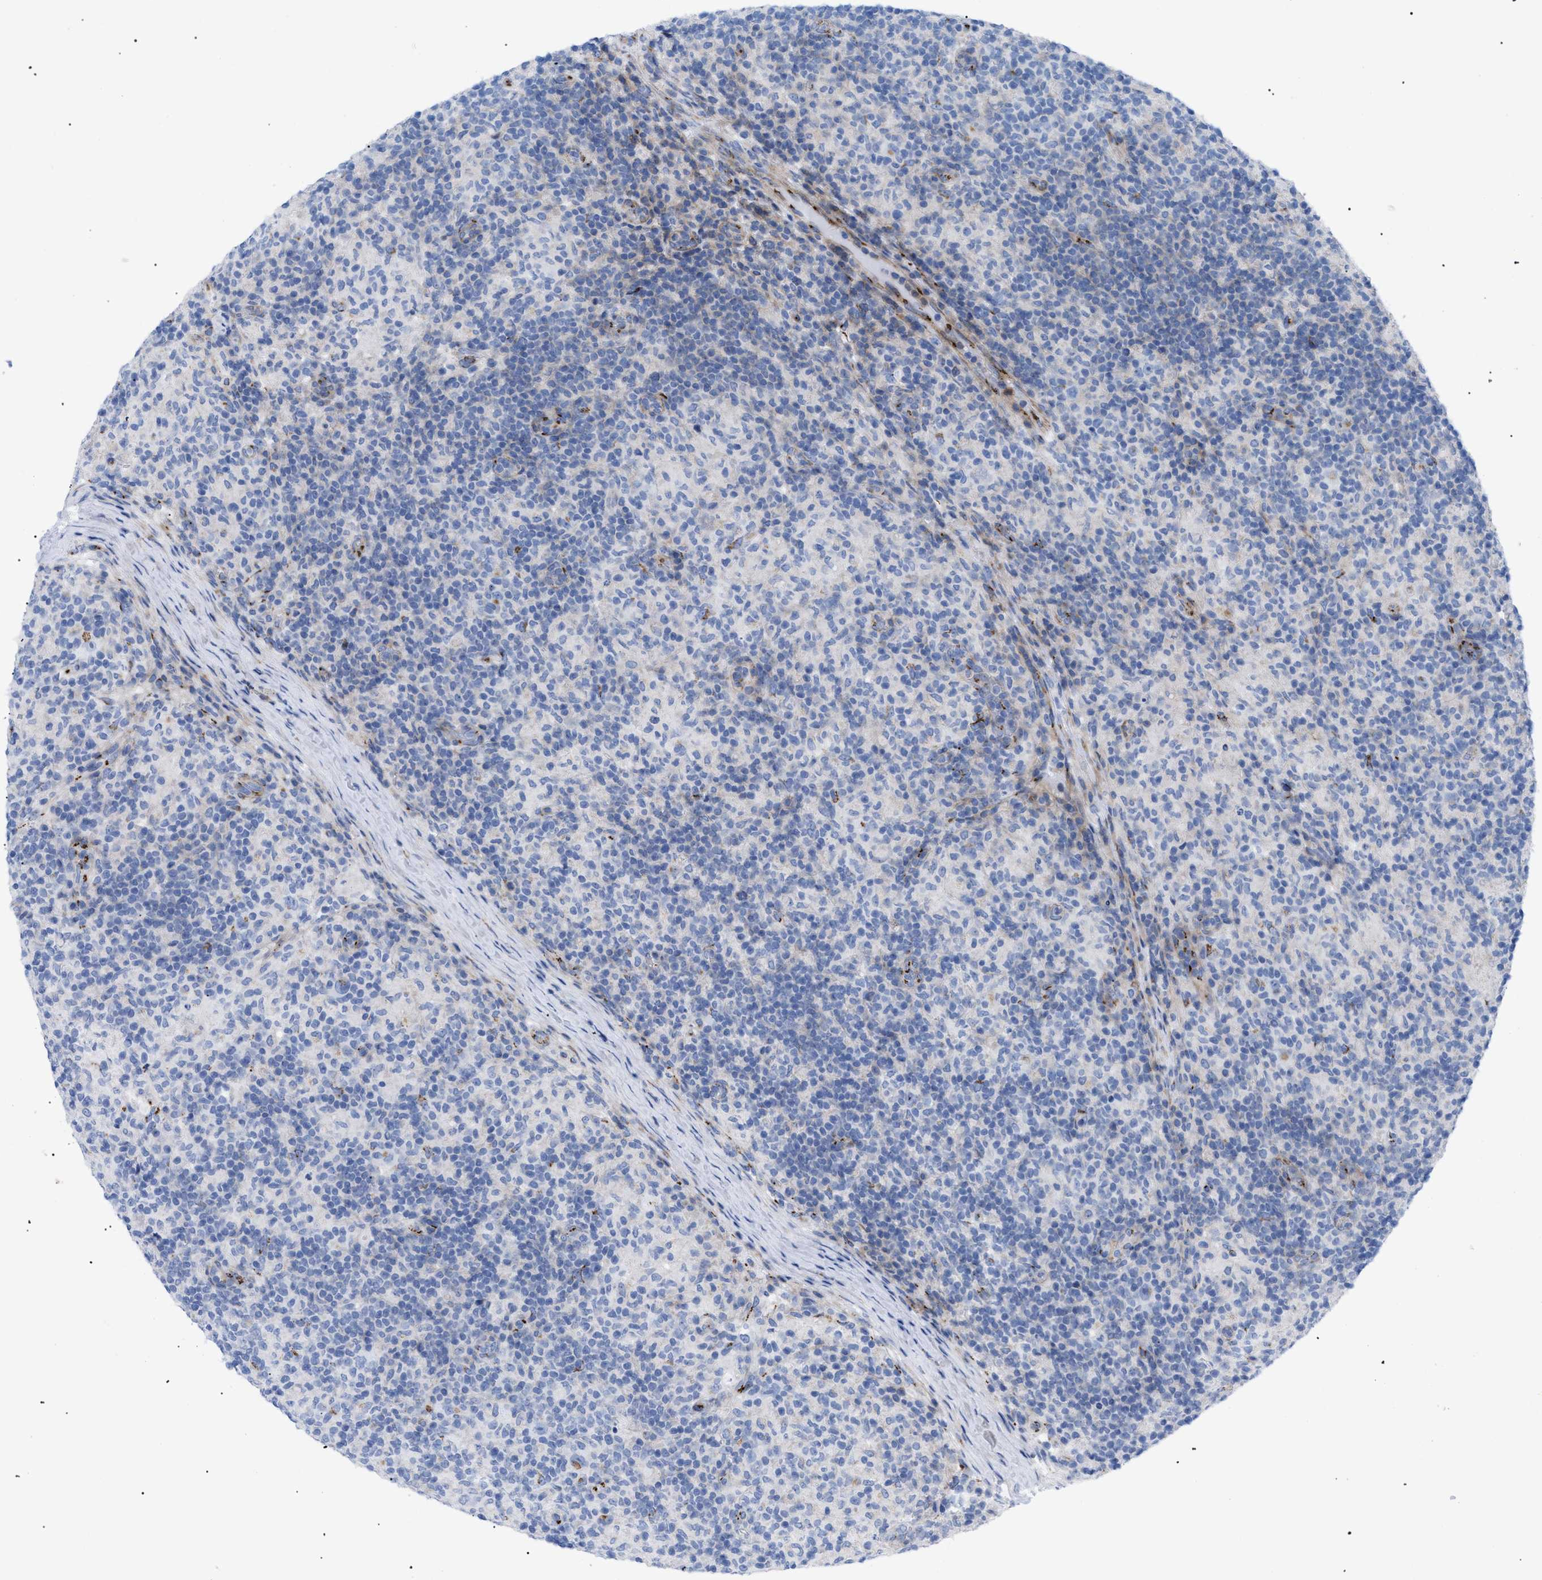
{"staining": {"intensity": "negative", "quantity": "none", "location": "none"}, "tissue": "lymphoma", "cell_type": "Tumor cells", "image_type": "cancer", "snomed": [{"axis": "morphology", "description": "Hodgkin's disease, NOS"}, {"axis": "topography", "description": "Lymph node"}], "caption": "Tumor cells show no significant staining in Hodgkin's disease.", "gene": "TMEM17", "patient": {"sex": "male", "age": 70}}